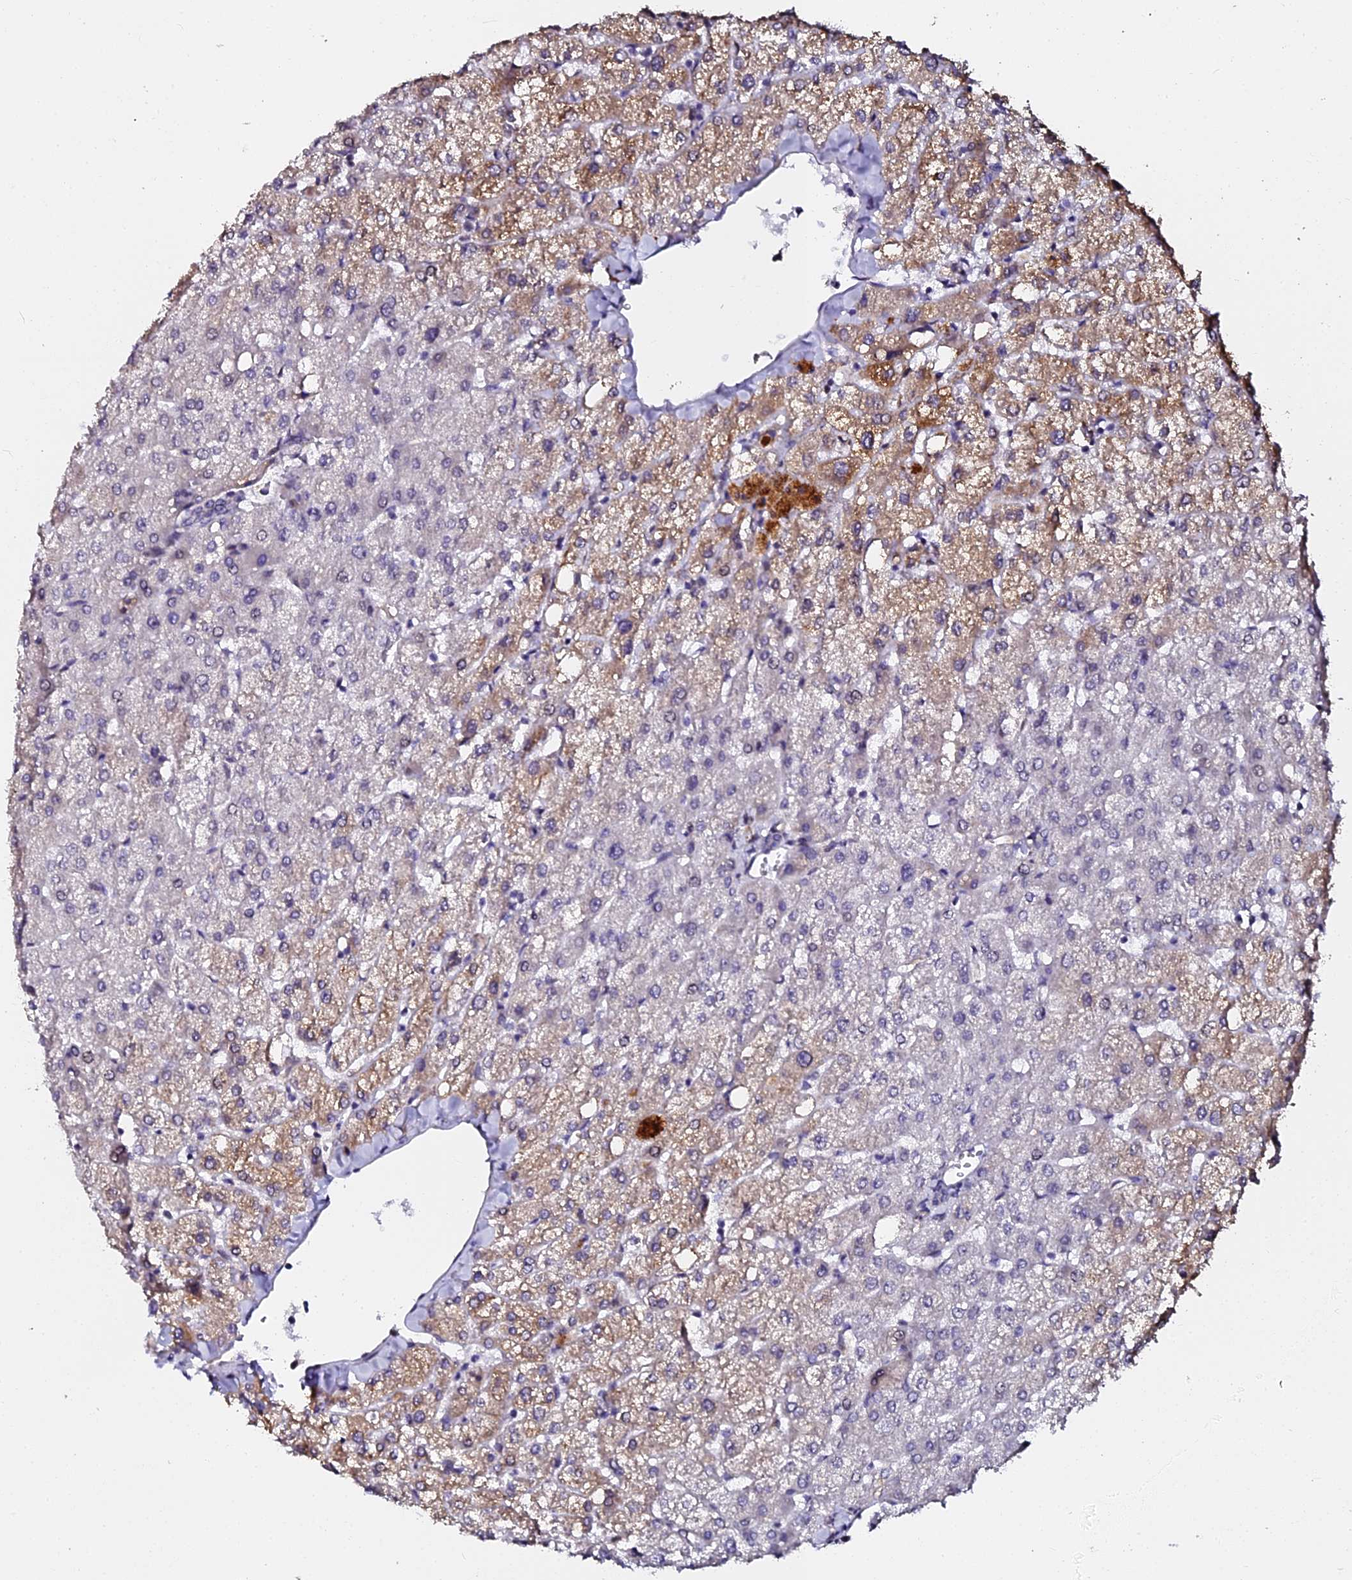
{"staining": {"intensity": "negative", "quantity": "none", "location": "none"}, "tissue": "liver", "cell_type": "Cholangiocytes", "image_type": "normal", "snomed": [{"axis": "morphology", "description": "Normal tissue, NOS"}, {"axis": "topography", "description": "Liver"}], "caption": "Immunohistochemical staining of benign liver displays no significant positivity in cholangiocytes.", "gene": "GPN3", "patient": {"sex": "female", "age": 54}}